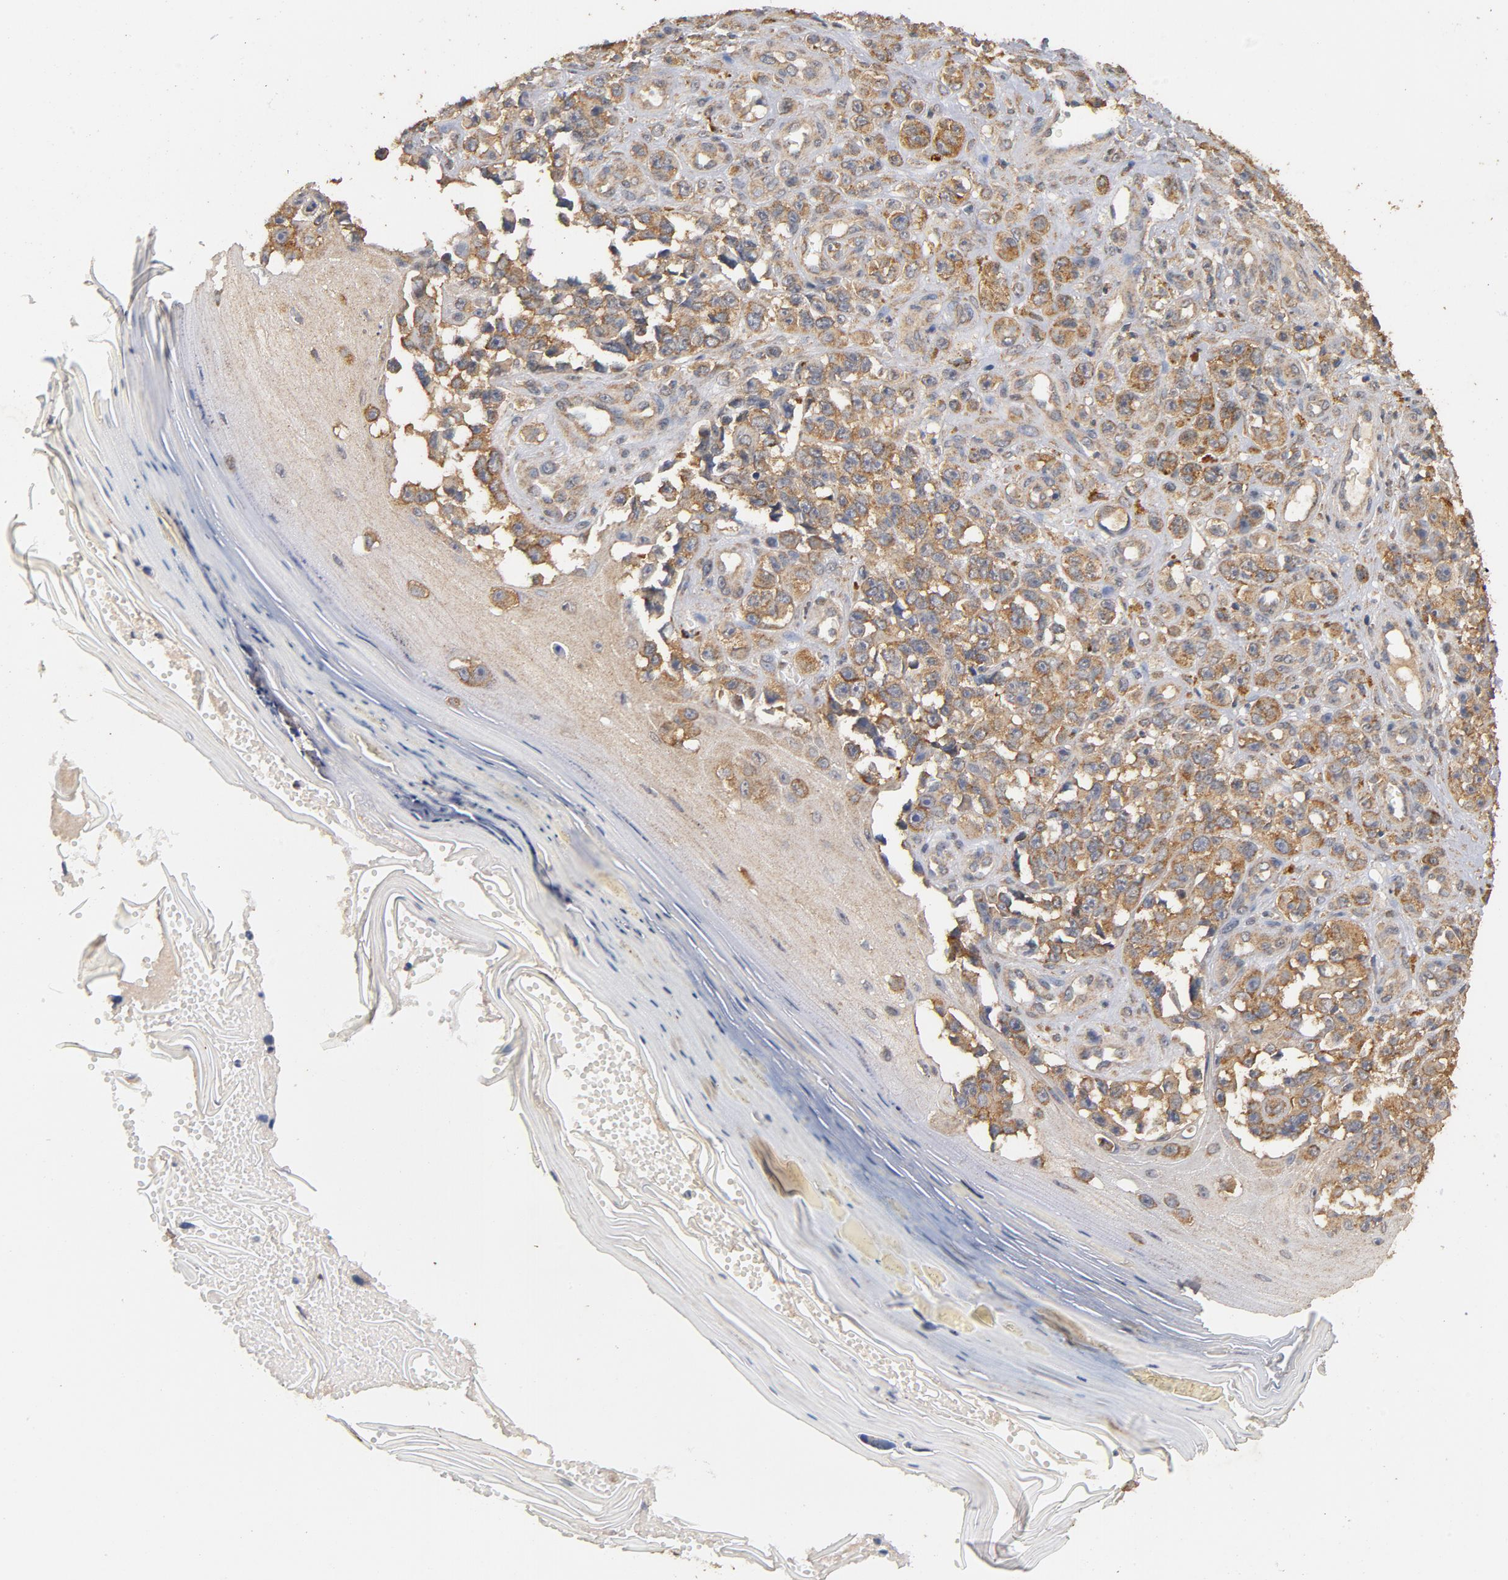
{"staining": {"intensity": "moderate", "quantity": ">75%", "location": "cytoplasmic/membranous"}, "tissue": "melanoma", "cell_type": "Tumor cells", "image_type": "cancer", "snomed": [{"axis": "morphology", "description": "Malignant melanoma, Metastatic site"}, {"axis": "topography", "description": "Skin"}], "caption": "An image of human melanoma stained for a protein exhibits moderate cytoplasmic/membranous brown staining in tumor cells.", "gene": "DDX6", "patient": {"sex": "female", "age": 56}}